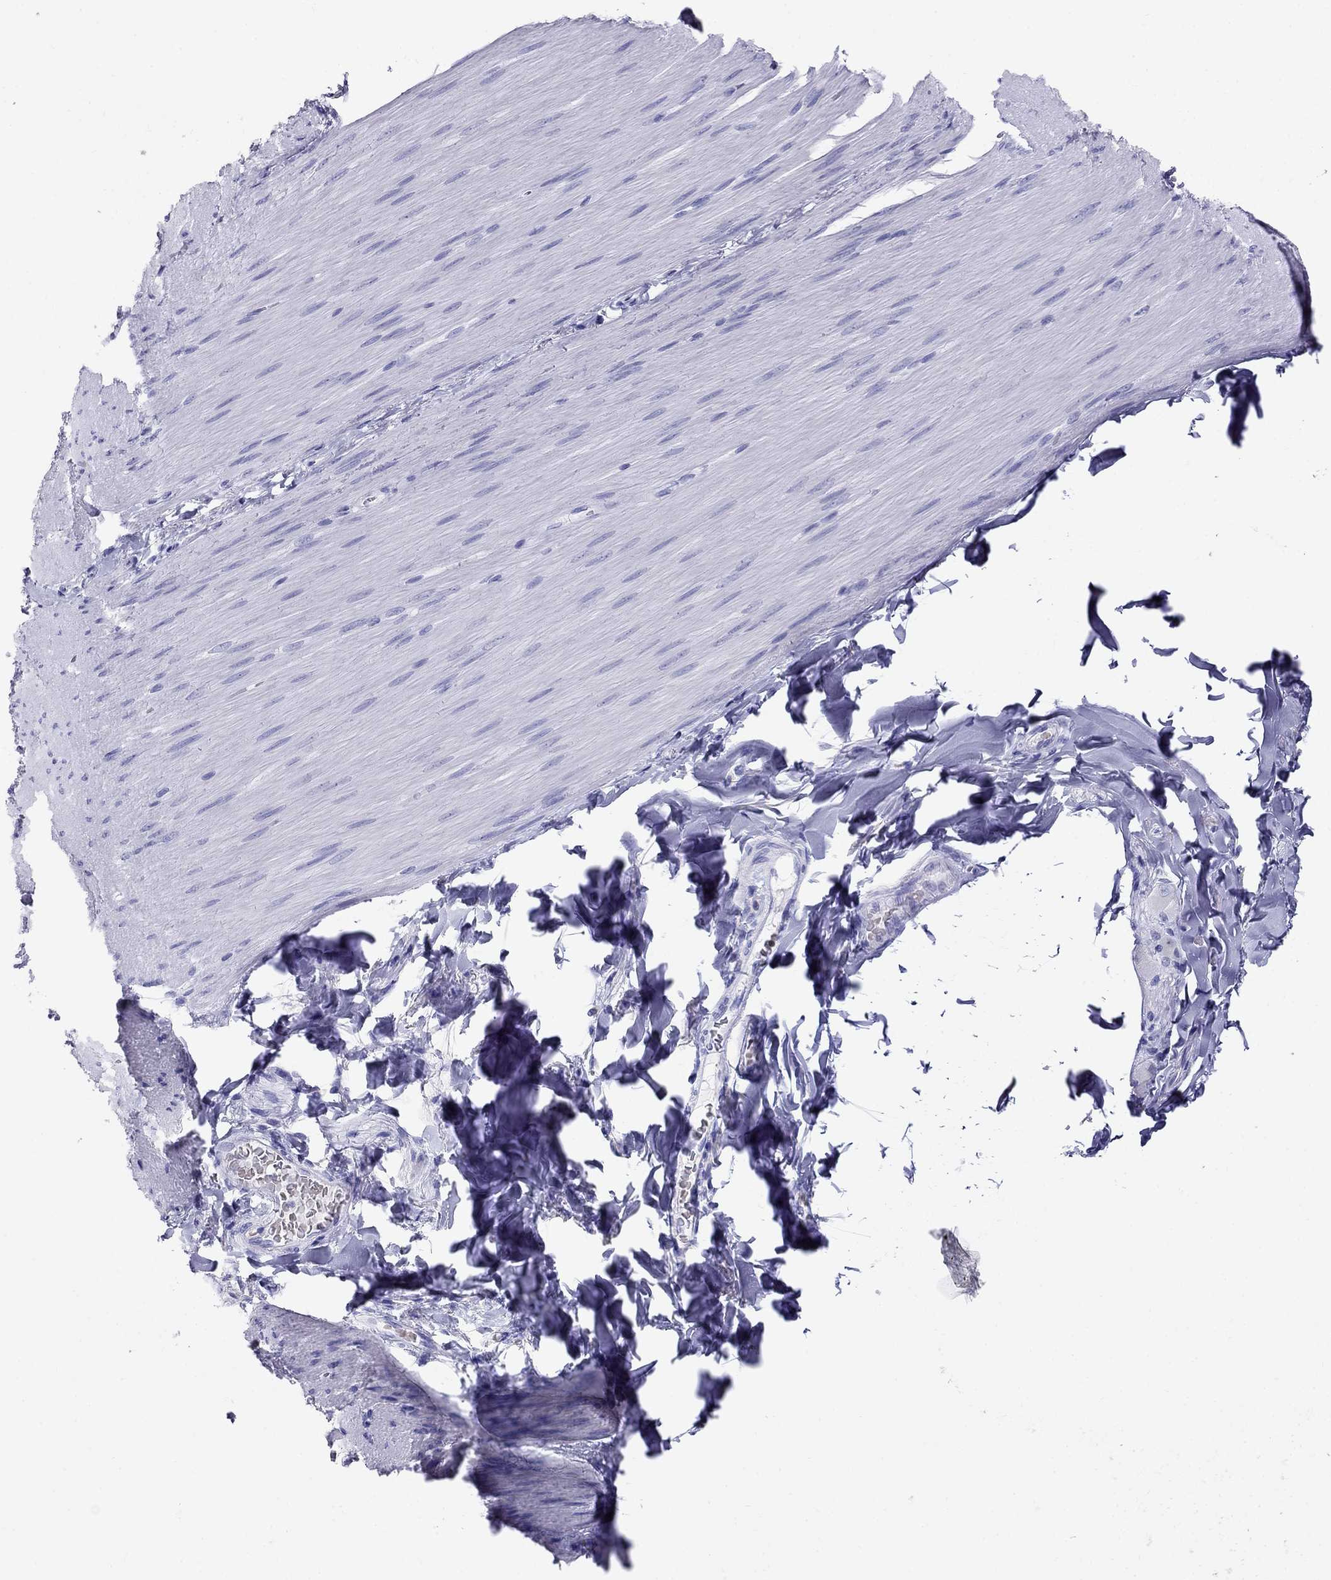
{"staining": {"intensity": "negative", "quantity": "none", "location": "none"}, "tissue": "adipose tissue", "cell_type": "Adipocytes", "image_type": "normal", "snomed": [{"axis": "morphology", "description": "Normal tissue, NOS"}, {"axis": "topography", "description": "Smooth muscle"}, {"axis": "topography", "description": "Duodenum"}, {"axis": "topography", "description": "Peripheral nerve tissue"}], "caption": "Protein analysis of unremarkable adipose tissue shows no significant staining in adipocytes.", "gene": "MC5R", "patient": {"sex": "female", "age": 61}}